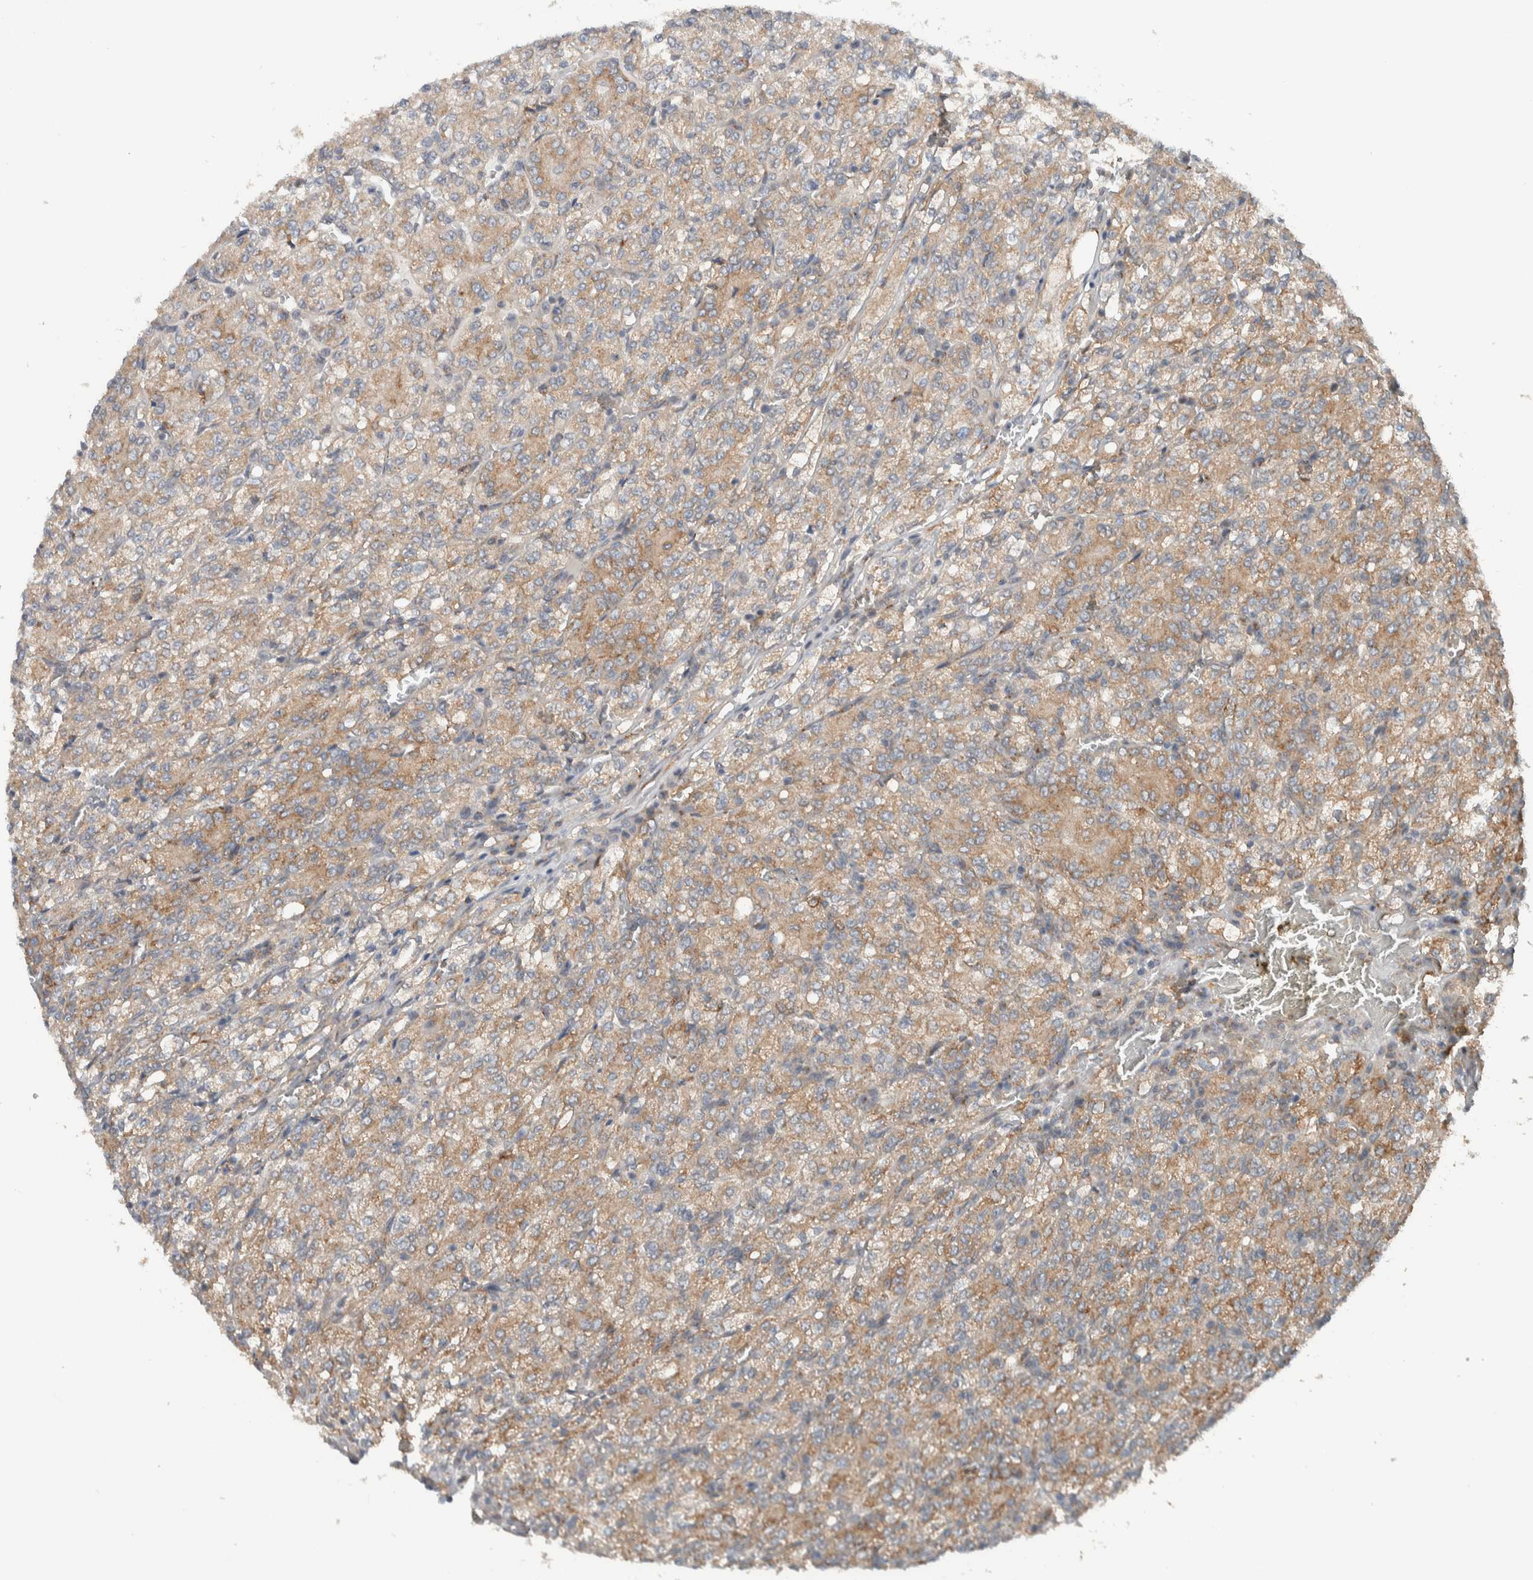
{"staining": {"intensity": "moderate", "quantity": ">75%", "location": "cytoplasmic/membranous"}, "tissue": "renal cancer", "cell_type": "Tumor cells", "image_type": "cancer", "snomed": [{"axis": "morphology", "description": "Adenocarcinoma, NOS"}, {"axis": "topography", "description": "Kidney"}], "caption": "Tumor cells exhibit moderate cytoplasmic/membranous positivity in about >75% of cells in adenocarcinoma (renal).", "gene": "RERE", "patient": {"sex": "male", "age": 77}}